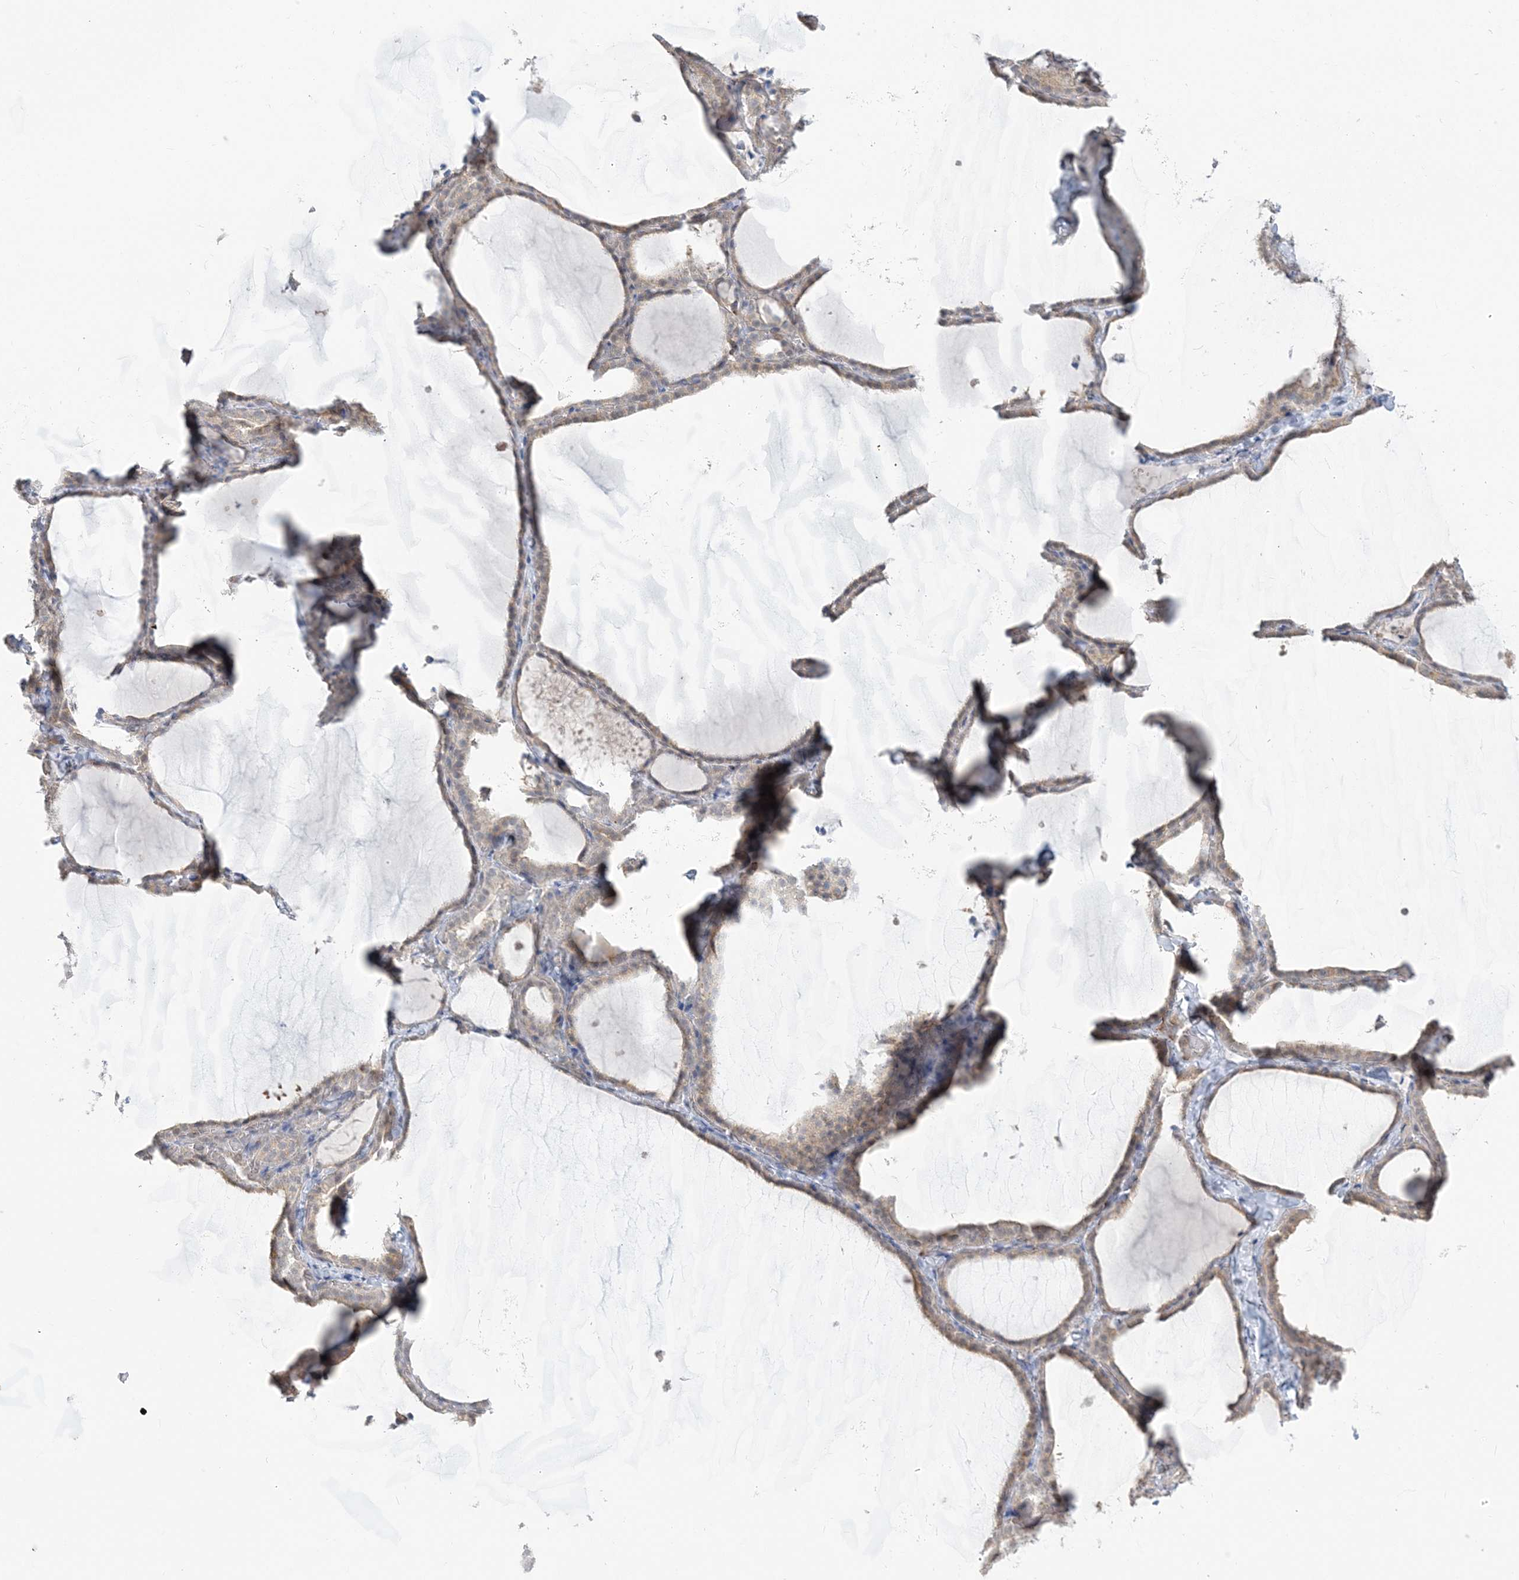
{"staining": {"intensity": "weak", "quantity": "25%-75%", "location": "cytoplasmic/membranous"}, "tissue": "thyroid gland", "cell_type": "Glandular cells", "image_type": "normal", "snomed": [{"axis": "morphology", "description": "Normal tissue, NOS"}, {"axis": "topography", "description": "Thyroid gland"}], "caption": "An IHC micrograph of unremarkable tissue is shown. Protein staining in brown shows weak cytoplasmic/membranous positivity in thyroid gland within glandular cells.", "gene": "INPP1", "patient": {"sex": "female", "age": 22}}